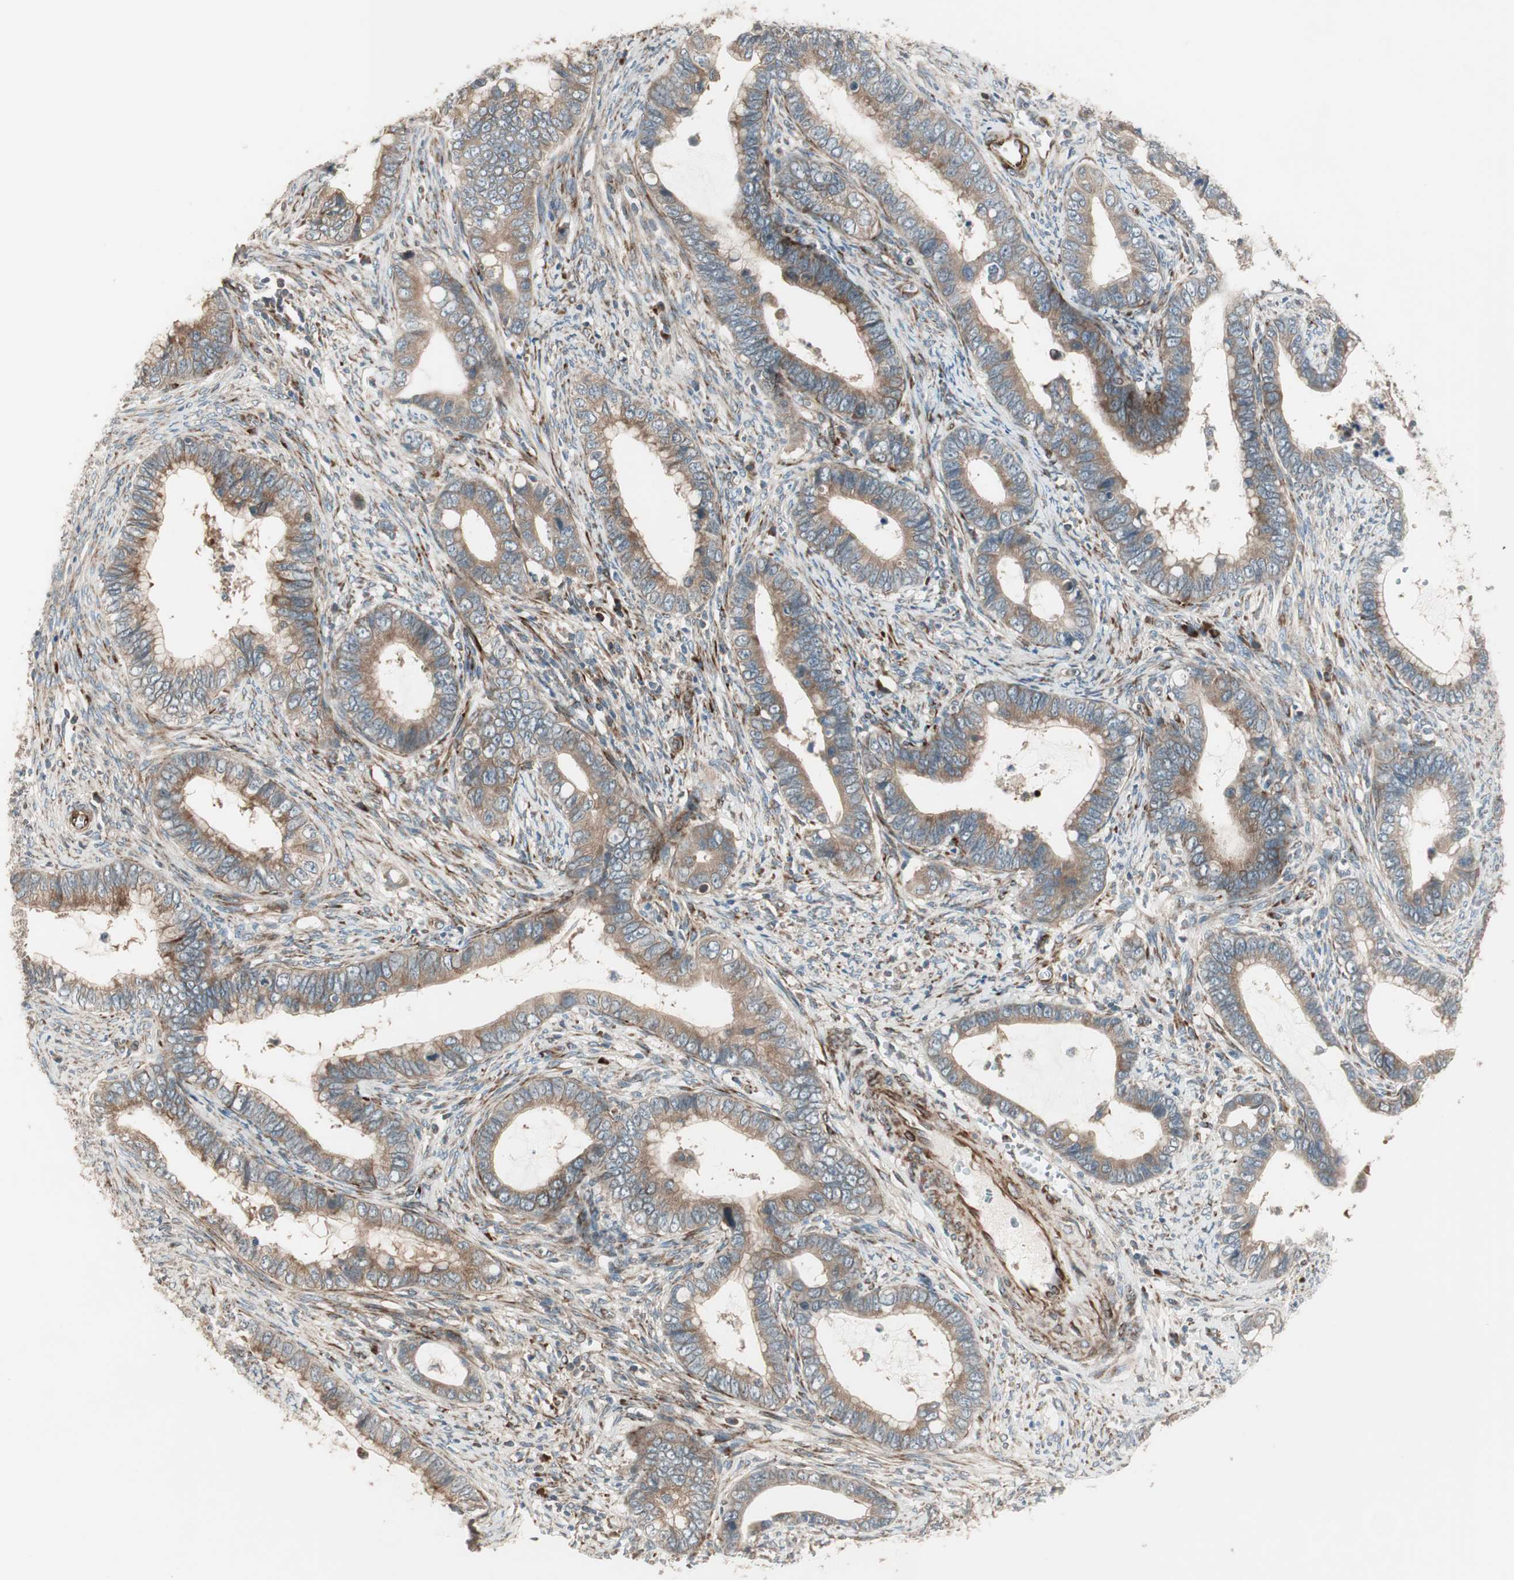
{"staining": {"intensity": "moderate", "quantity": ">75%", "location": "cytoplasmic/membranous"}, "tissue": "cervical cancer", "cell_type": "Tumor cells", "image_type": "cancer", "snomed": [{"axis": "morphology", "description": "Adenocarcinoma, NOS"}, {"axis": "topography", "description": "Cervix"}], "caption": "Immunohistochemistry (IHC) (DAB (3,3'-diaminobenzidine)) staining of adenocarcinoma (cervical) exhibits moderate cytoplasmic/membranous protein staining in approximately >75% of tumor cells.", "gene": "PPP2R5E", "patient": {"sex": "female", "age": 44}}